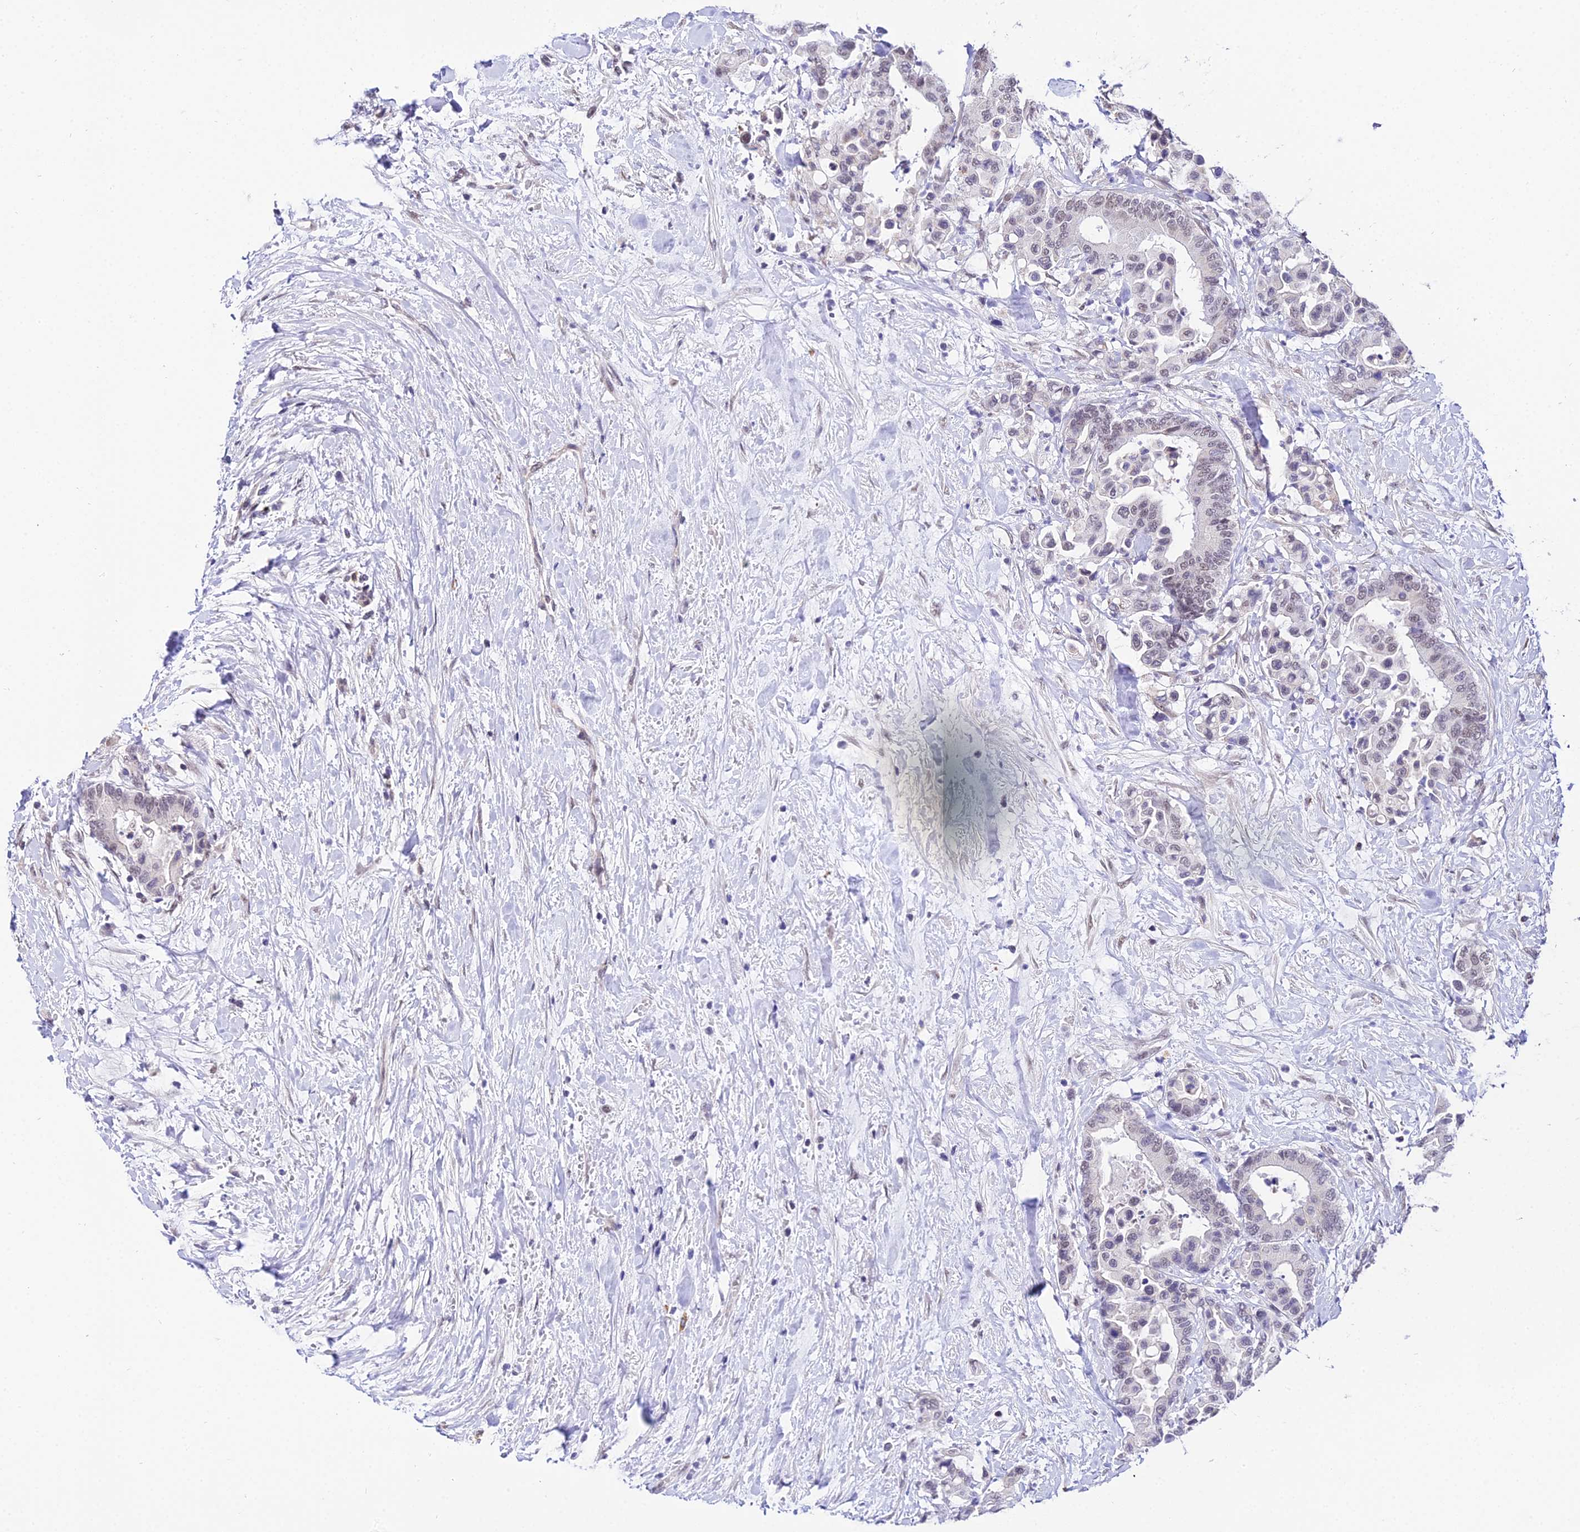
{"staining": {"intensity": "weak", "quantity": "<25%", "location": "nuclear"}, "tissue": "colorectal cancer", "cell_type": "Tumor cells", "image_type": "cancer", "snomed": [{"axis": "morphology", "description": "Normal tissue, NOS"}, {"axis": "morphology", "description": "Adenocarcinoma, NOS"}, {"axis": "topography", "description": "Colon"}], "caption": "DAB immunohistochemical staining of colorectal cancer demonstrates no significant staining in tumor cells.", "gene": "POLR2I", "patient": {"sex": "male", "age": 82}}